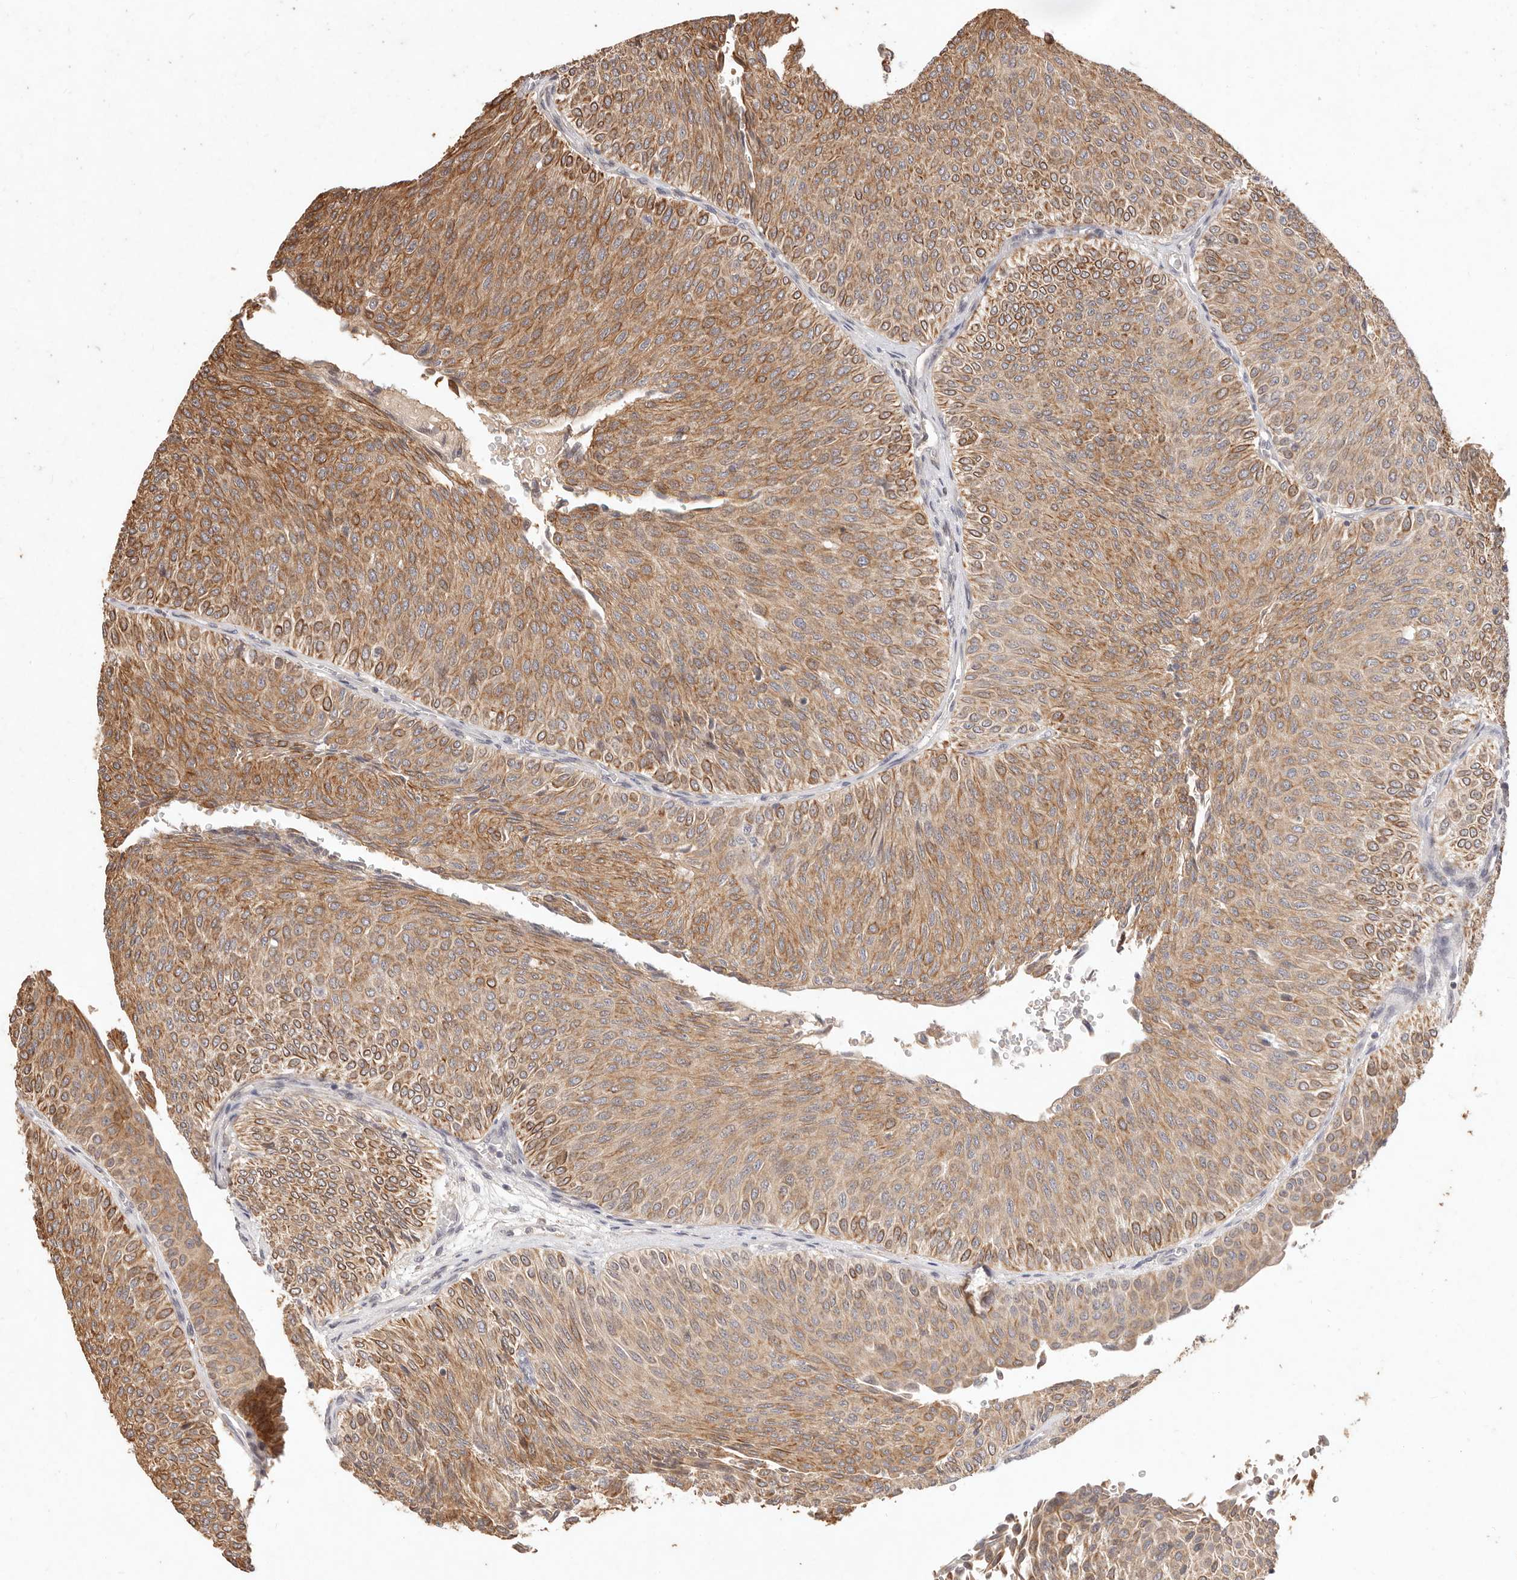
{"staining": {"intensity": "moderate", "quantity": ">75%", "location": "cytoplasmic/membranous"}, "tissue": "urothelial cancer", "cell_type": "Tumor cells", "image_type": "cancer", "snomed": [{"axis": "morphology", "description": "Urothelial carcinoma, Low grade"}, {"axis": "topography", "description": "Urinary bladder"}], "caption": "A photomicrograph of urothelial cancer stained for a protein shows moderate cytoplasmic/membranous brown staining in tumor cells.", "gene": "KIF9", "patient": {"sex": "male", "age": 78}}